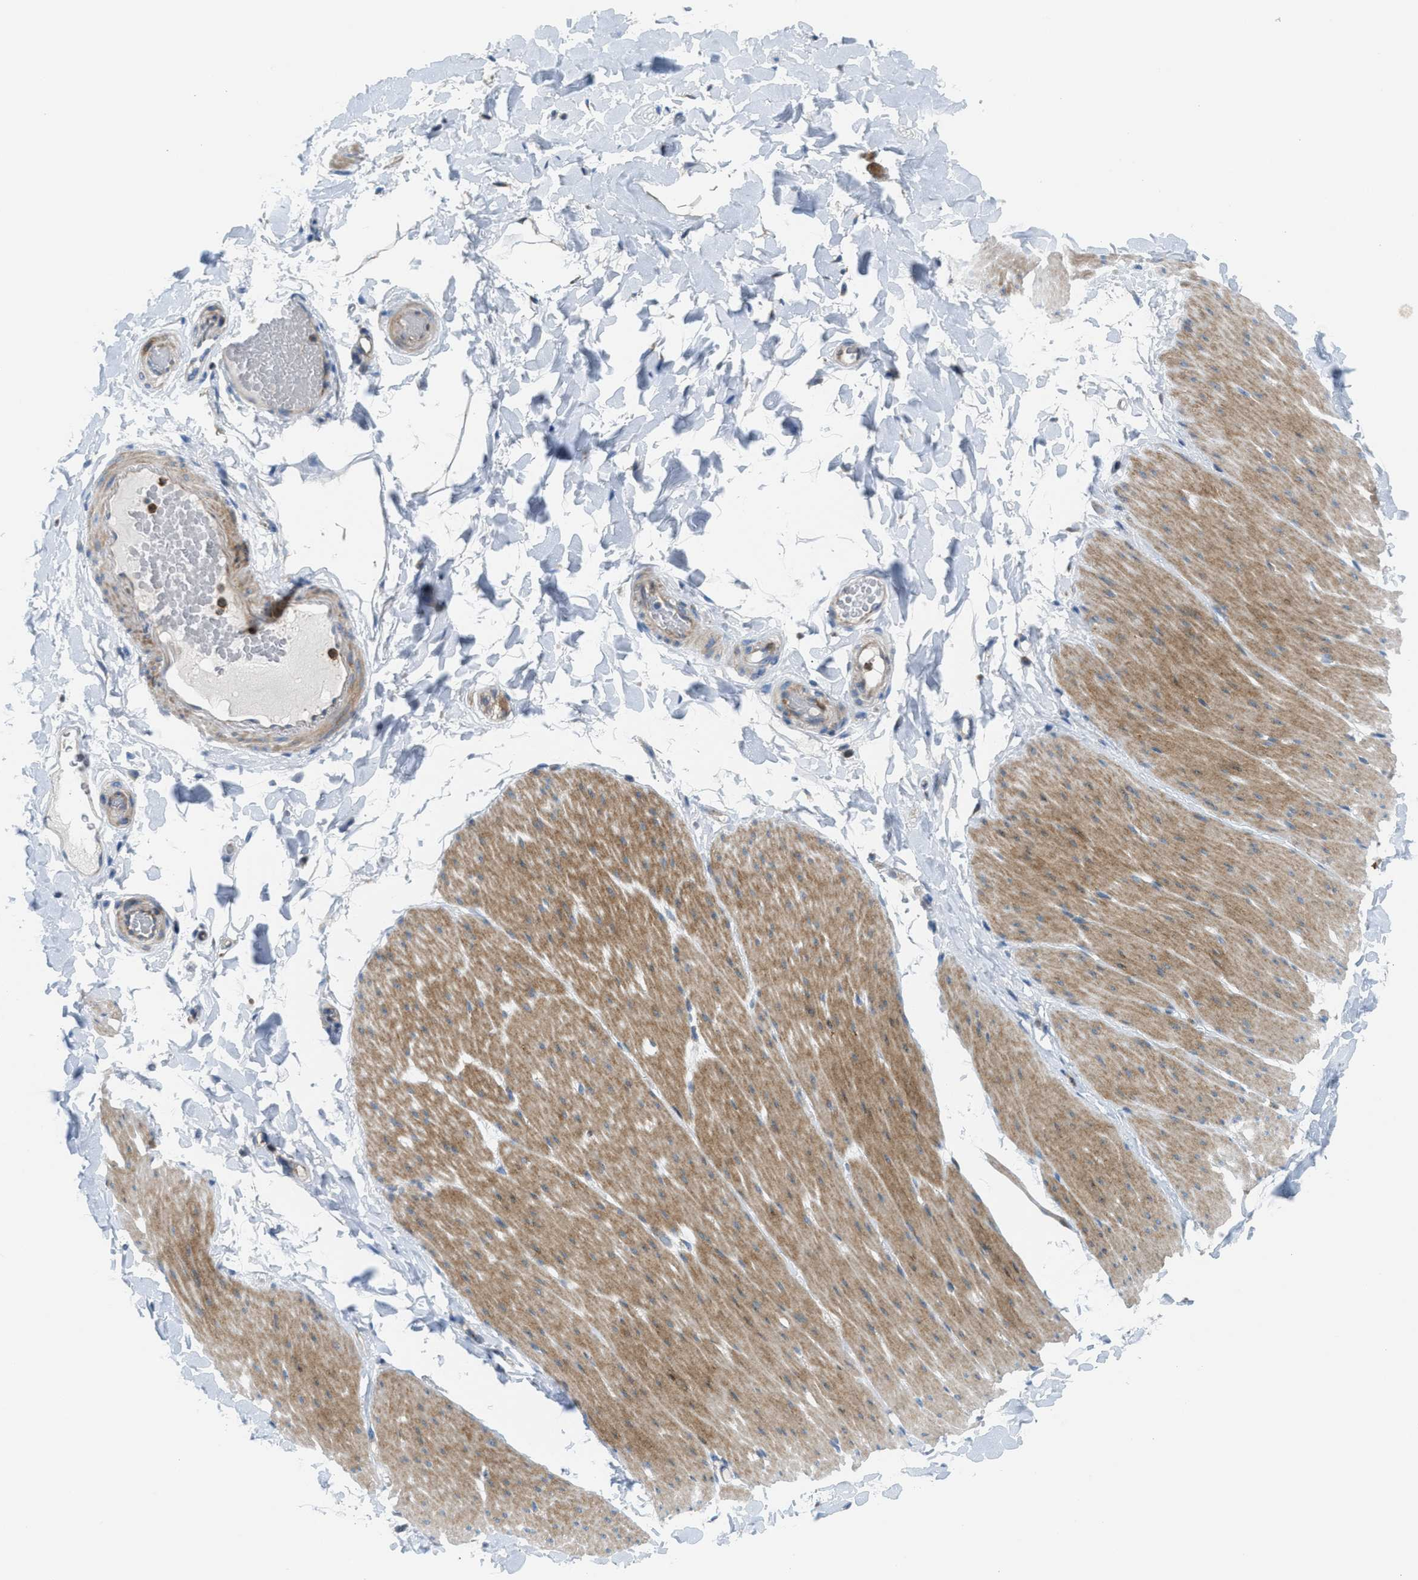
{"staining": {"intensity": "moderate", "quantity": ">75%", "location": "cytoplasmic/membranous"}, "tissue": "smooth muscle", "cell_type": "Smooth muscle cells", "image_type": "normal", "snomed": [{"axis": "morphology", "description": "Normal tissue, NOS"}, {"axis": "topography", "description": "Smooth muscle"}, {"axis": "topography", "description": "Colon"}], "caption": "About >75% of smooth muscle cells in normal human smooth muscle display moderate cytoplasmic/membranous protein staining as visualized by brown immunohistochemical staining.", "gene": "TPH1", "patient": {"sex": "male", "age": 67}}